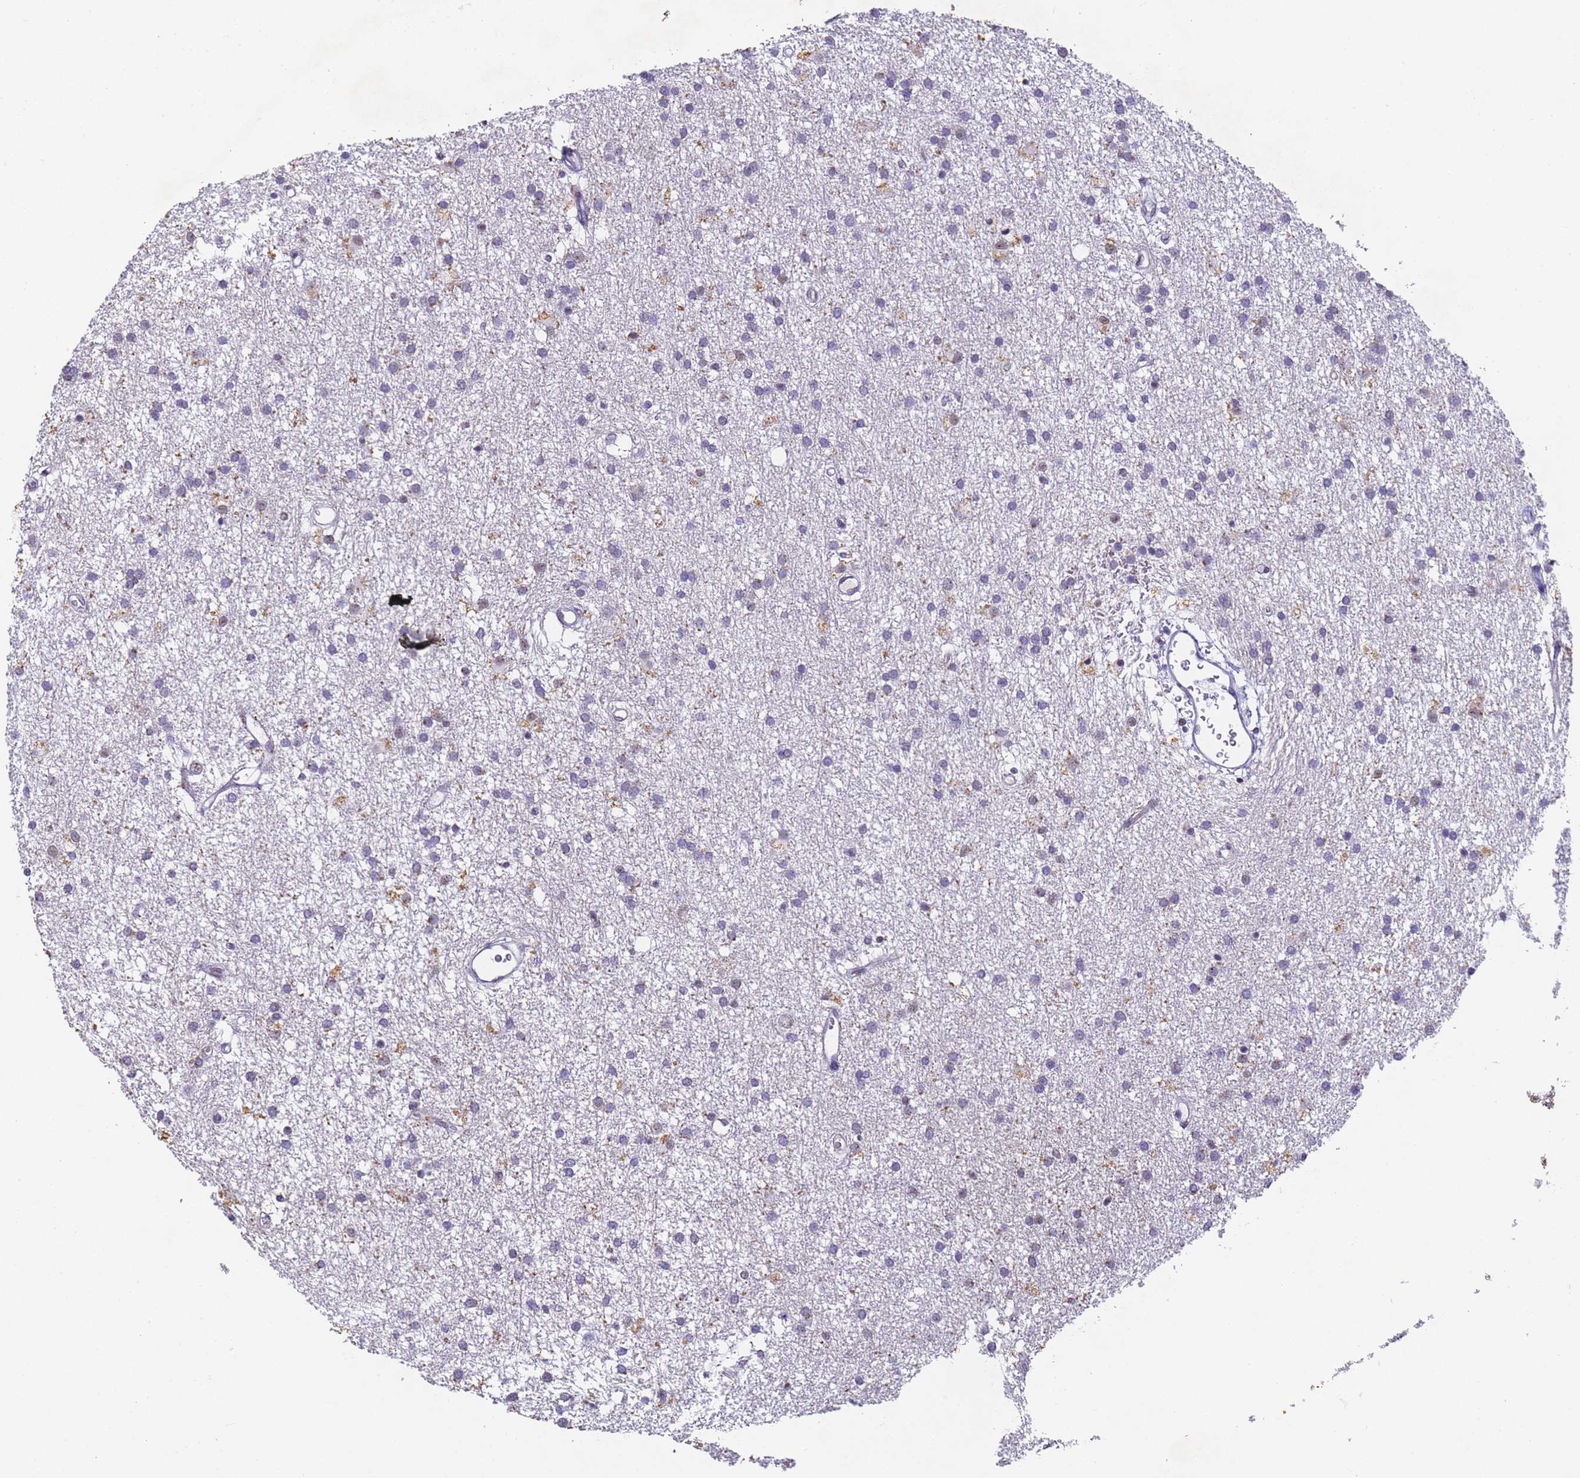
{"staining": {"intensity": "negative", "quantity": "none", "location": "none"}, "tissue": "glioma", "cell_type": "Tumor cells", "image_type": "cancer", "snomed": [{"axis": "morphology", "description": "Glioma, malignant, High grade"}, {"axis": "topography", "description": "Brain"}], "caption": "An immunohistochemistry (IHC) histopathology image of glioma is shown. There is no staining in tumor cells of glioma.", "gene": "FNBP4", "patient": {"sex": "male", "age": 77}}